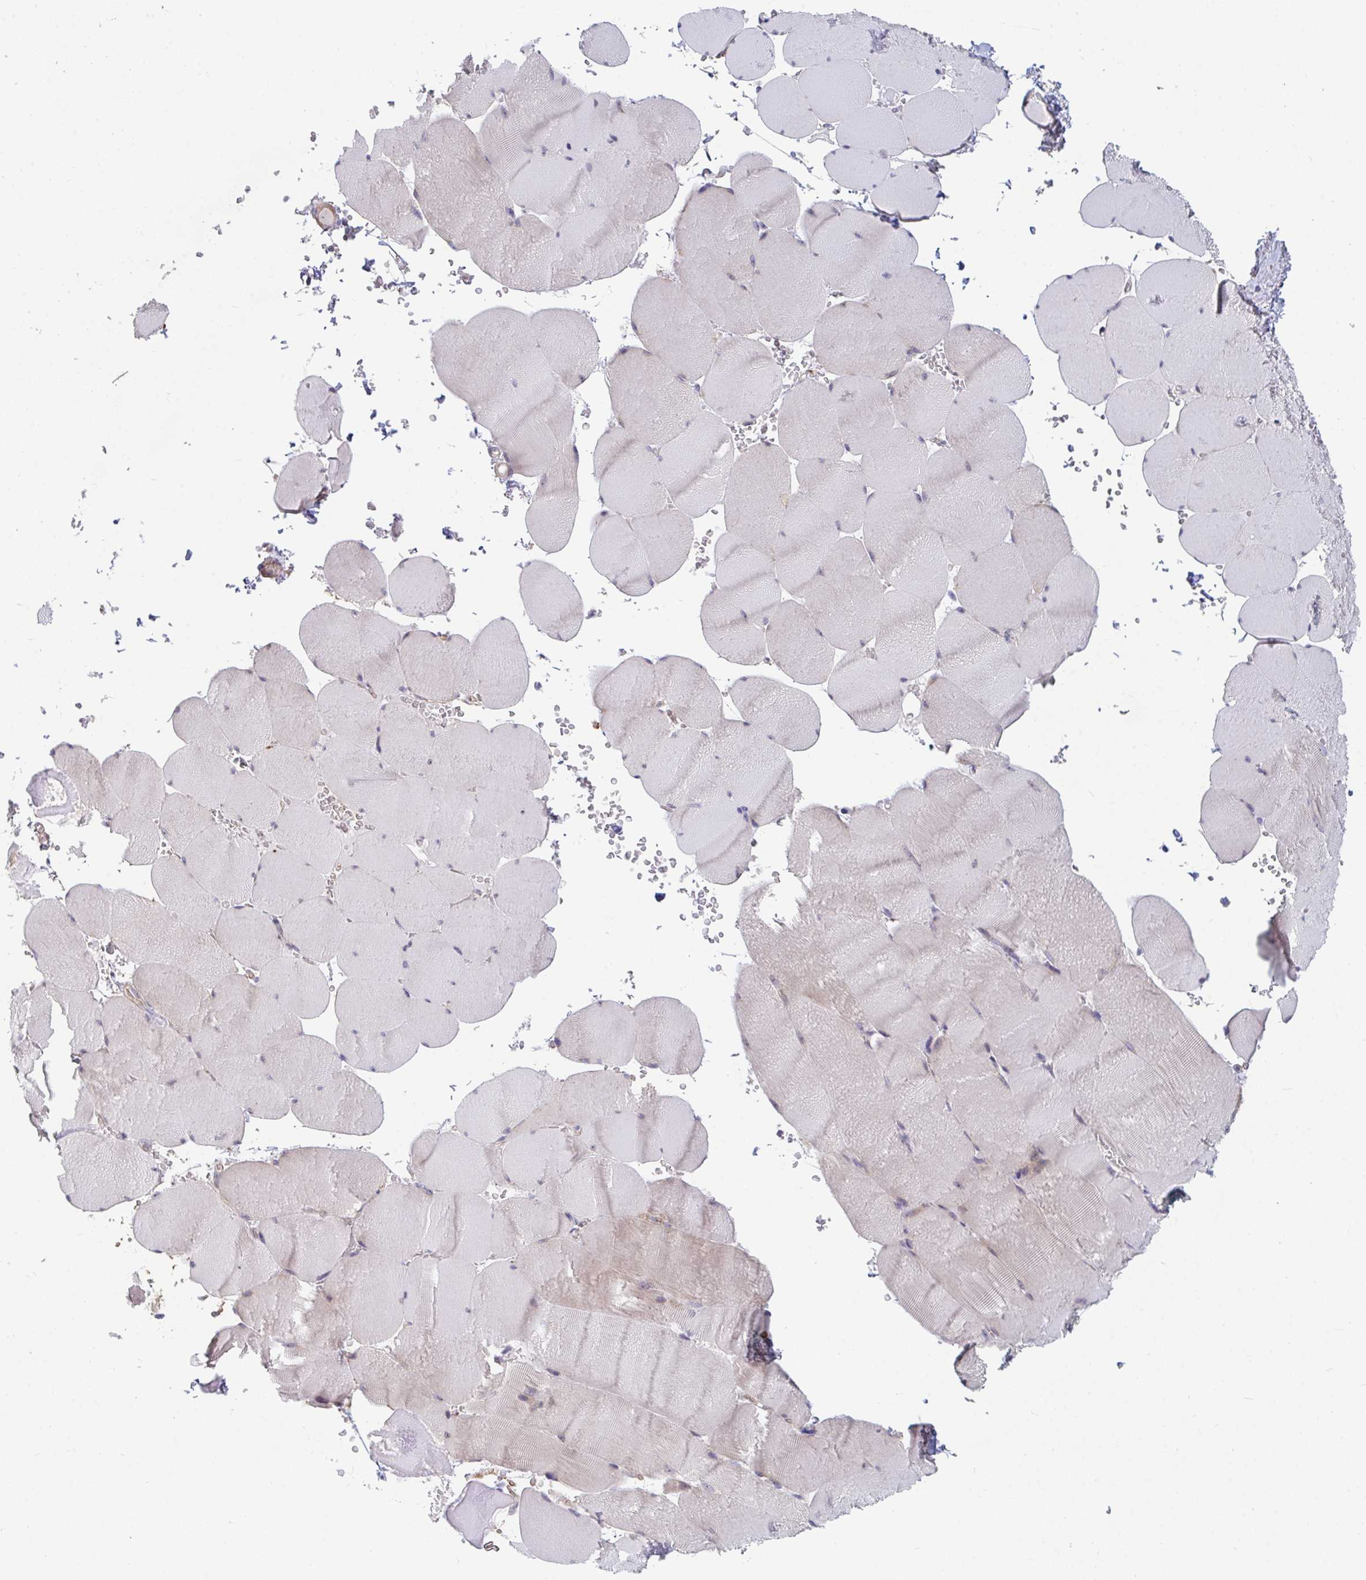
{"staining": {"intensity": "weak", "quantity": "<25%", "location": "cytoplasmic/membranous"}, "tissue": "skeletal muscle", "cell_type": "Myocytes", "image_type": "normal", "snomed": [{"axis": "morphology", "description": "Normal tissue, NOS"}, {"axis": "topography", "description": "Skeletal muscle"}, {"axis": "topography", "description": "Head-Neck"}], "caption": "This is a micrograph of immunohistochemistry staining of normal skeletal muscle, which shows no staining in myocytes. (Immunohistochemistry, brightfield microscopy, high magnification).", "gene": "FAM156A", "patient": {"sex": "male", "age": 66}}